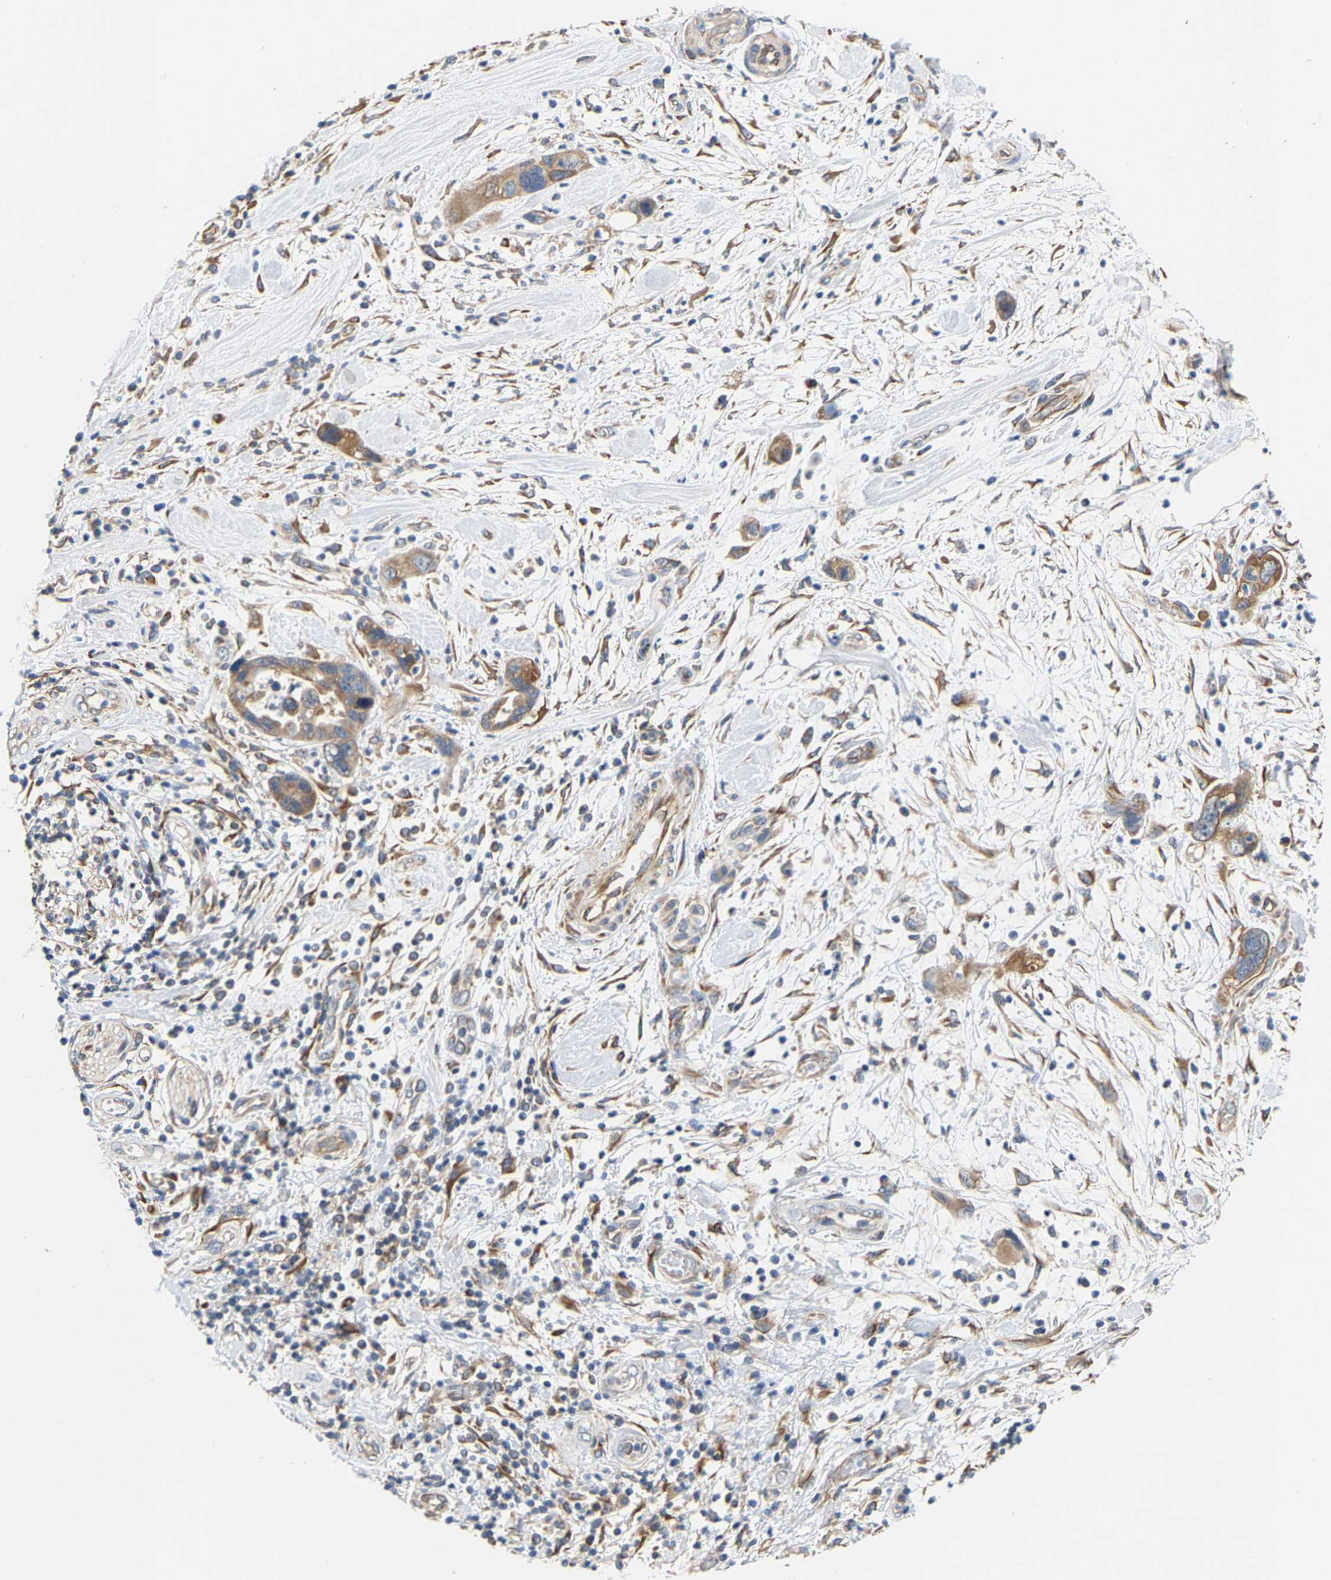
{"staining": {"intensity": "moderate", "quantity": ">75%", "location": "cytoplasmic/membranous"}, "tissue": "pancreatic cancer", "cell_type": "Tumor cells", "image_type": "cancer", "snomed": [{"axis": "morphology", "description": "Adenocarcinoma, NOS"}, {"axis": "topography", "description": "Pancreas"}], "caption": "This photomicrograph exhibits adenocarcinoma (pancreatic) stained with immunohistochemistry (IHC) to label a protein in brown. The cytoplasmic/membranous of tumor cells show moderate positivity for the protein. Nuclei are counter-stained blue.", "gene": "TMEM168", "patient": {"sex": "female", "age": 70}}